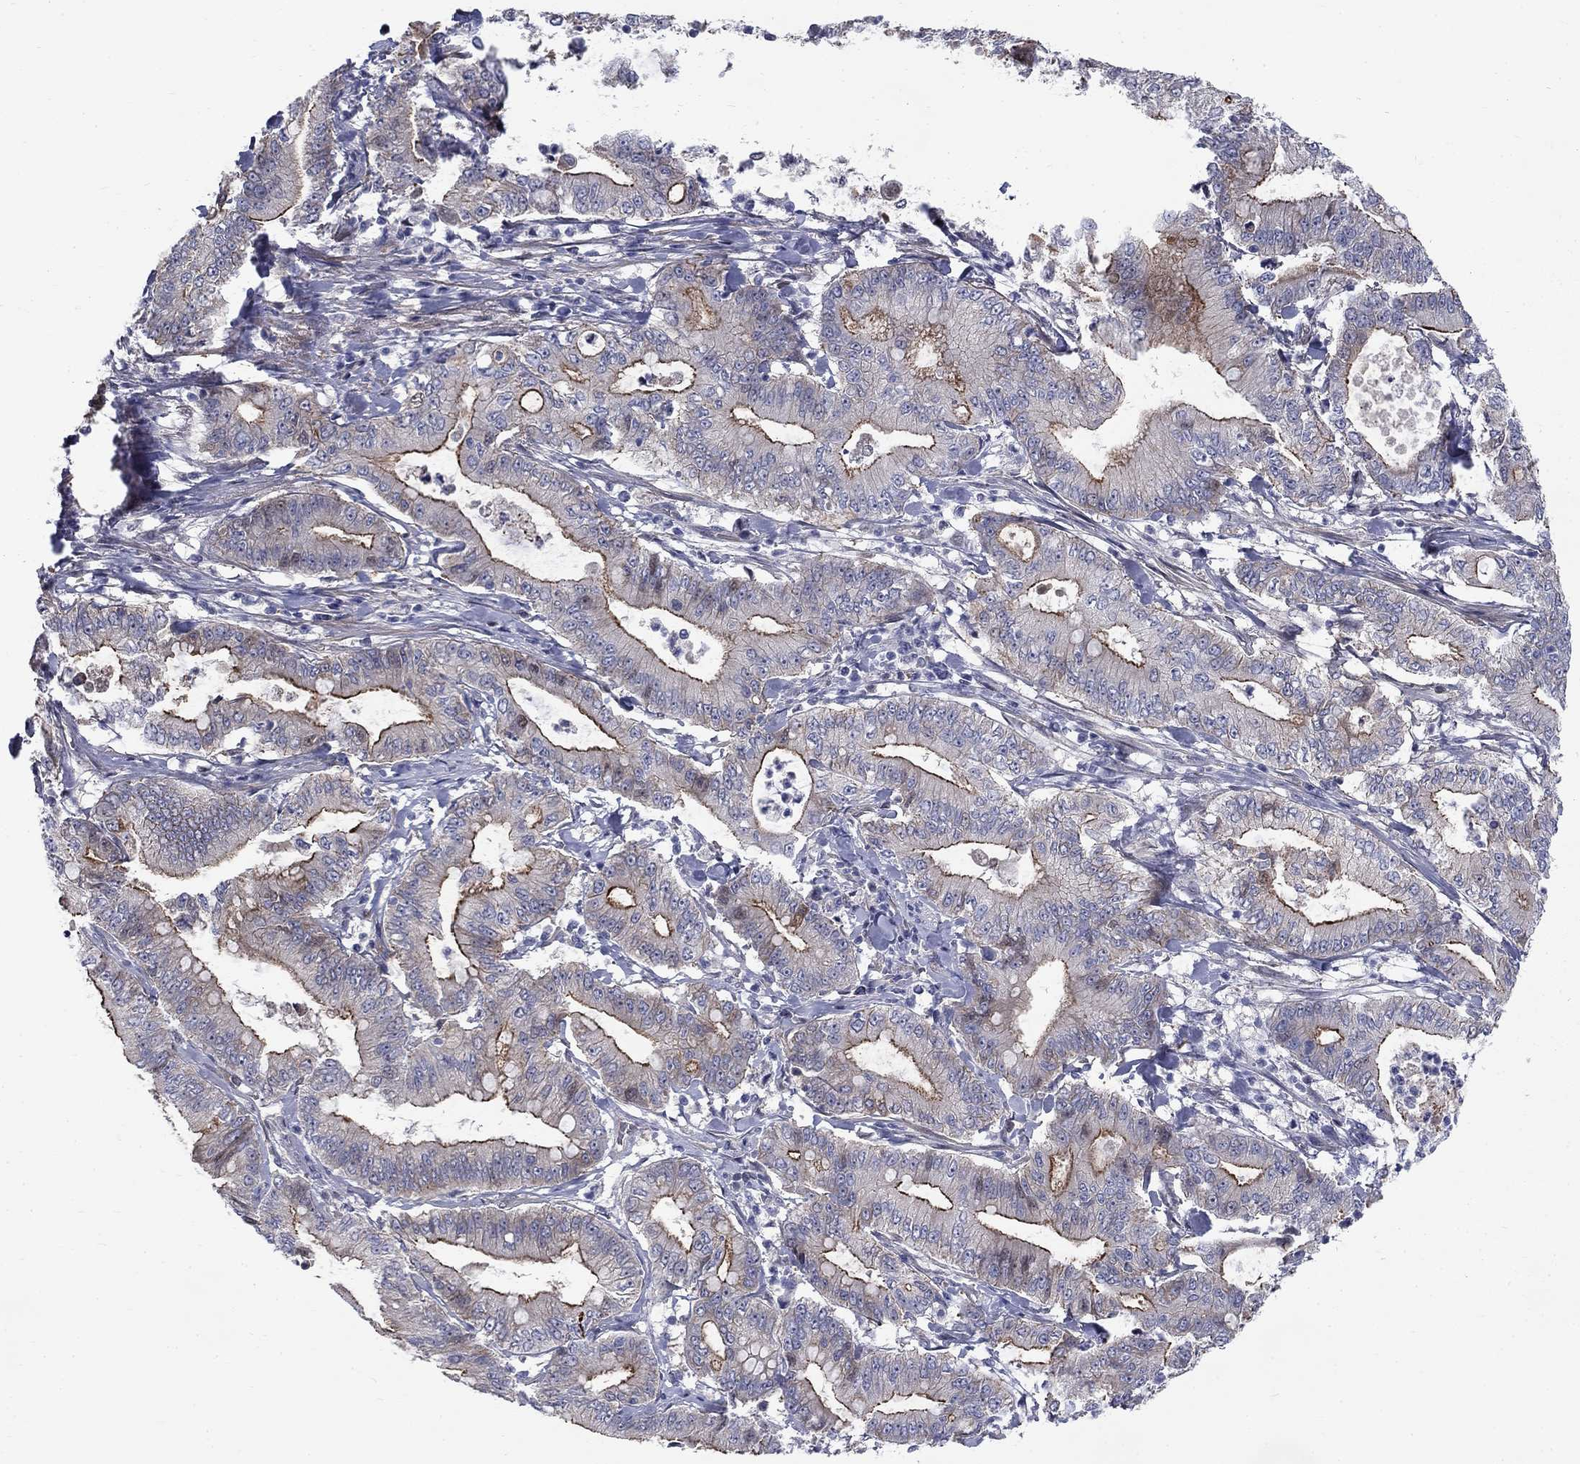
{"staining": {"intensity": "strong", "quantity": "<25%", "location": "cytoplasmic/membranous"}, "tissue": "pancreatic cancer", "cell_type": "Tumor cells", "image_type": "cancer", "snomed": [{"axis": "morphology", "description": "Adenocarcinoma, NOS"}, {"axis": "topography", "description": "Pancreas"}], "caption": "A medium amount of strong cytoplasmic/membranous staining is seen in about <25% of tumor cells in pancreatic cancer (adenocarcinoma) tissue.", "gene": "SLC1A1", "patient": {"sex": "male", "age": 71}}